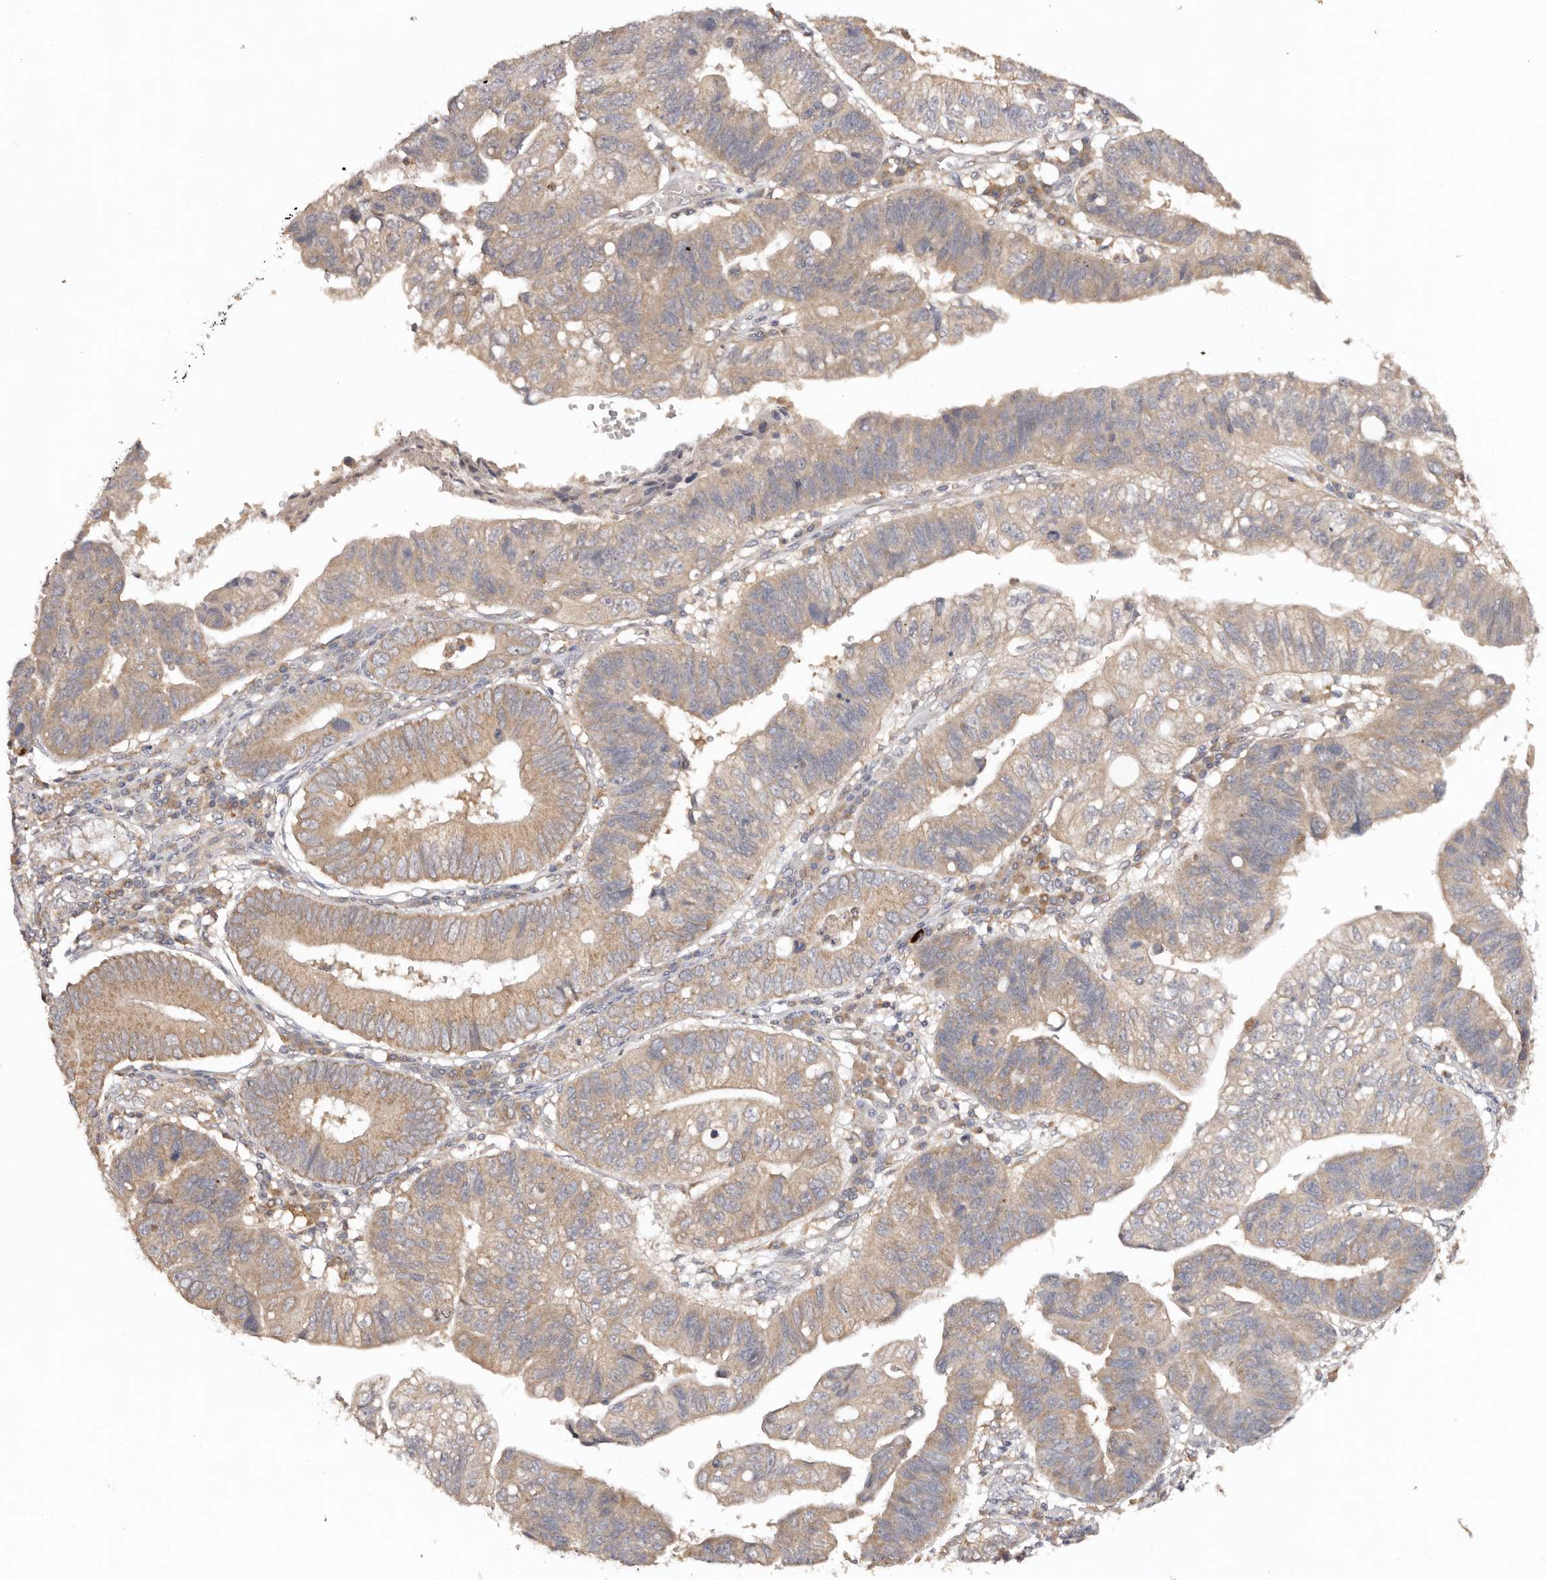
{"staining": {"intensity": "moderate", "quantity": ">75%", "location": "cytoplasmic/membranous"}, "tissue": "stomach cancer", "cell_type": "Tumor cells", "image_type": "cancer", "snomed": [{"axis": "morphology", "description": "Adenocarcinoma, NOS"}, {"axis": "topography", "description": "Stomach"}], "caption": "Protein expression analysis of adenocarcinoma (stomach) demonstrates moderate cytoplasmic/membranous expression in about >75% of tumor cells.", "gene": "PKIB", "patient": {"sex": "male", "age": 59}}